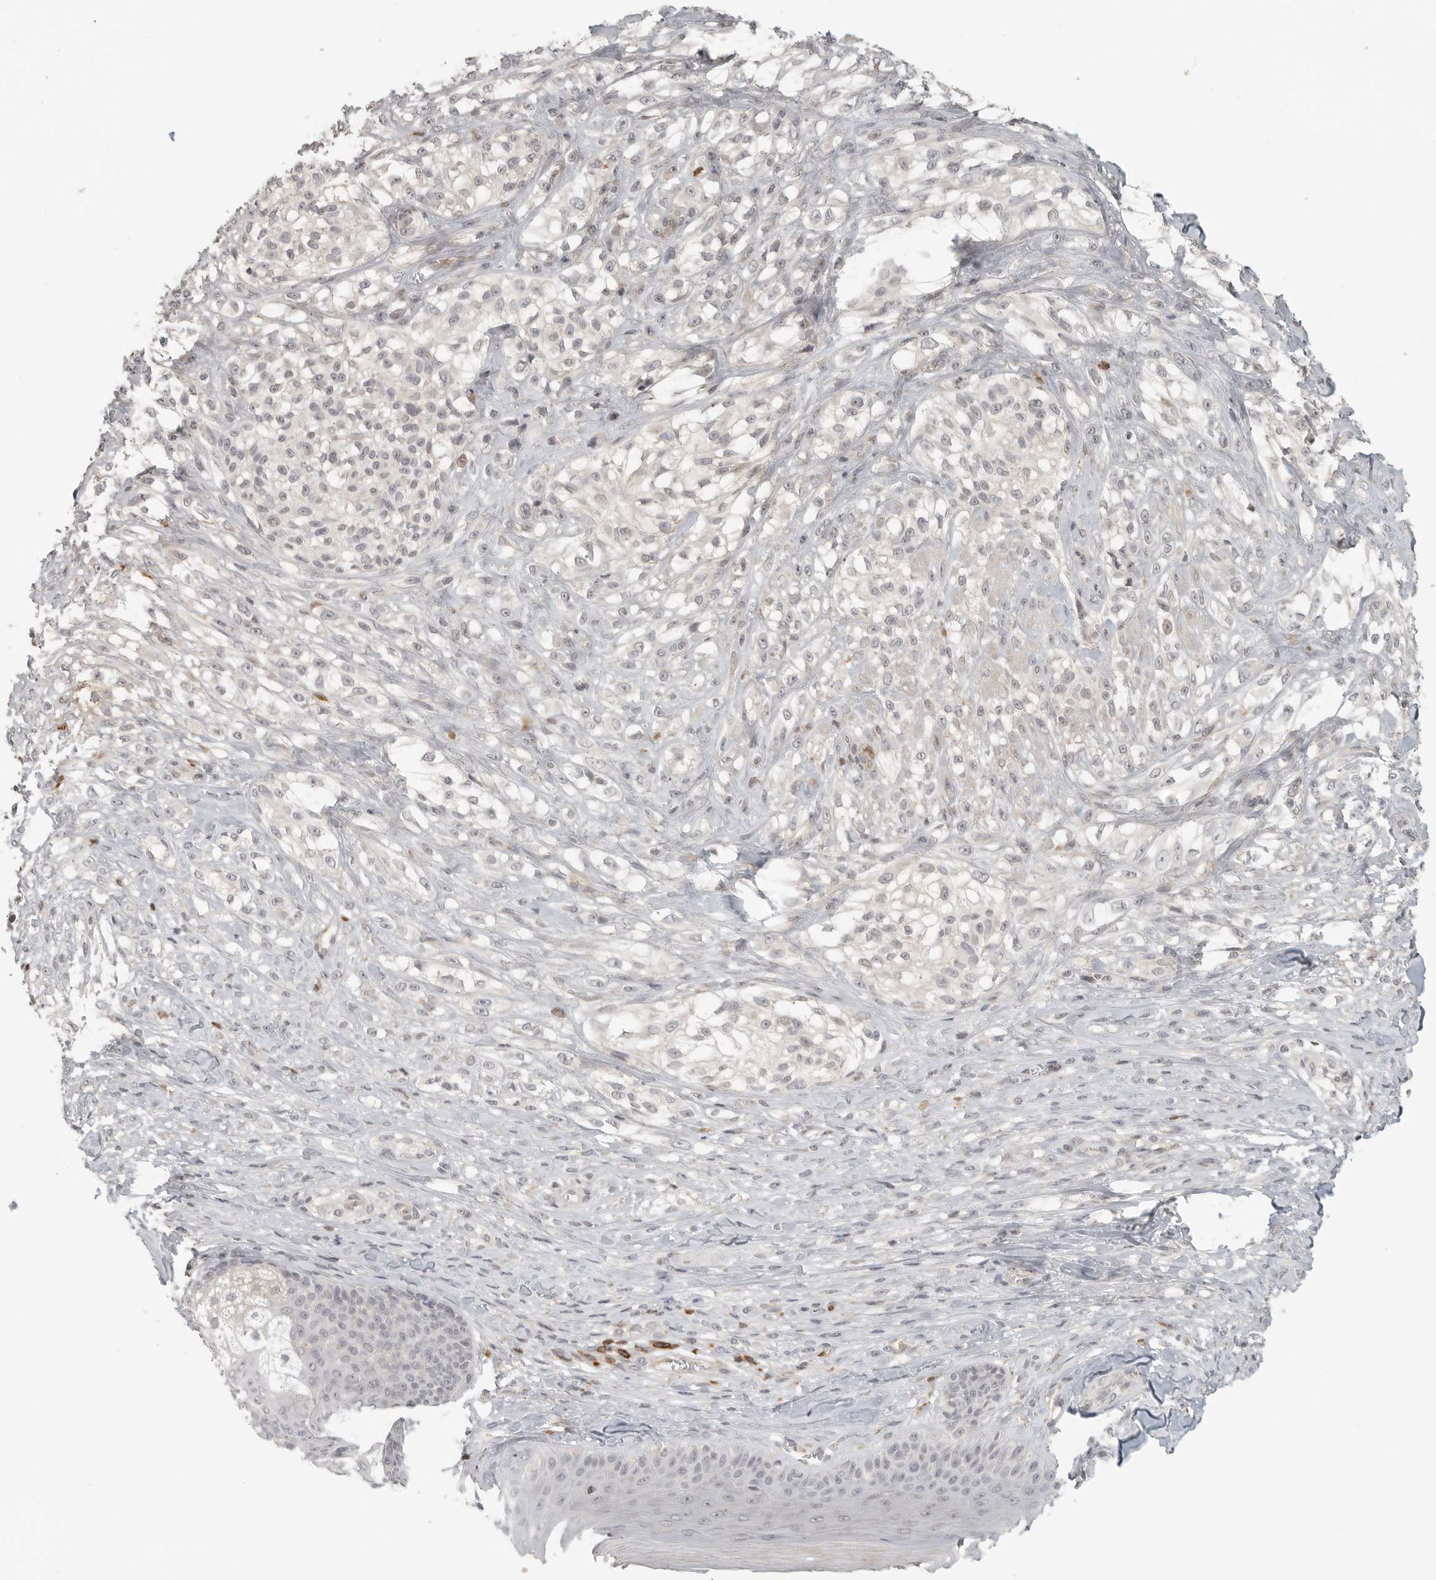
{"staining": {"intensity": "negative", "quantity": "none", "location": "none"}, "tissue": "melanoma", "cell_type": "Tumor cells", "image_type": "cancer", "snomed": [{"axis": "morphology", "description": "Malignant melanoma, NOS"}, {"axis": "topography", "description": "Skin of head"}], "caption": "Tumor cells are negative for brown protein staining in melanoma. Brightfield microscopy of immunohistochemistry (IHC) stained with DAB (3,3'-diaminobenzidine) (brown) and hematoxylin (blue), captured at high magnification.", "gene": "SH3KBP1", "patient": {"sex": "male", "age": 83}}